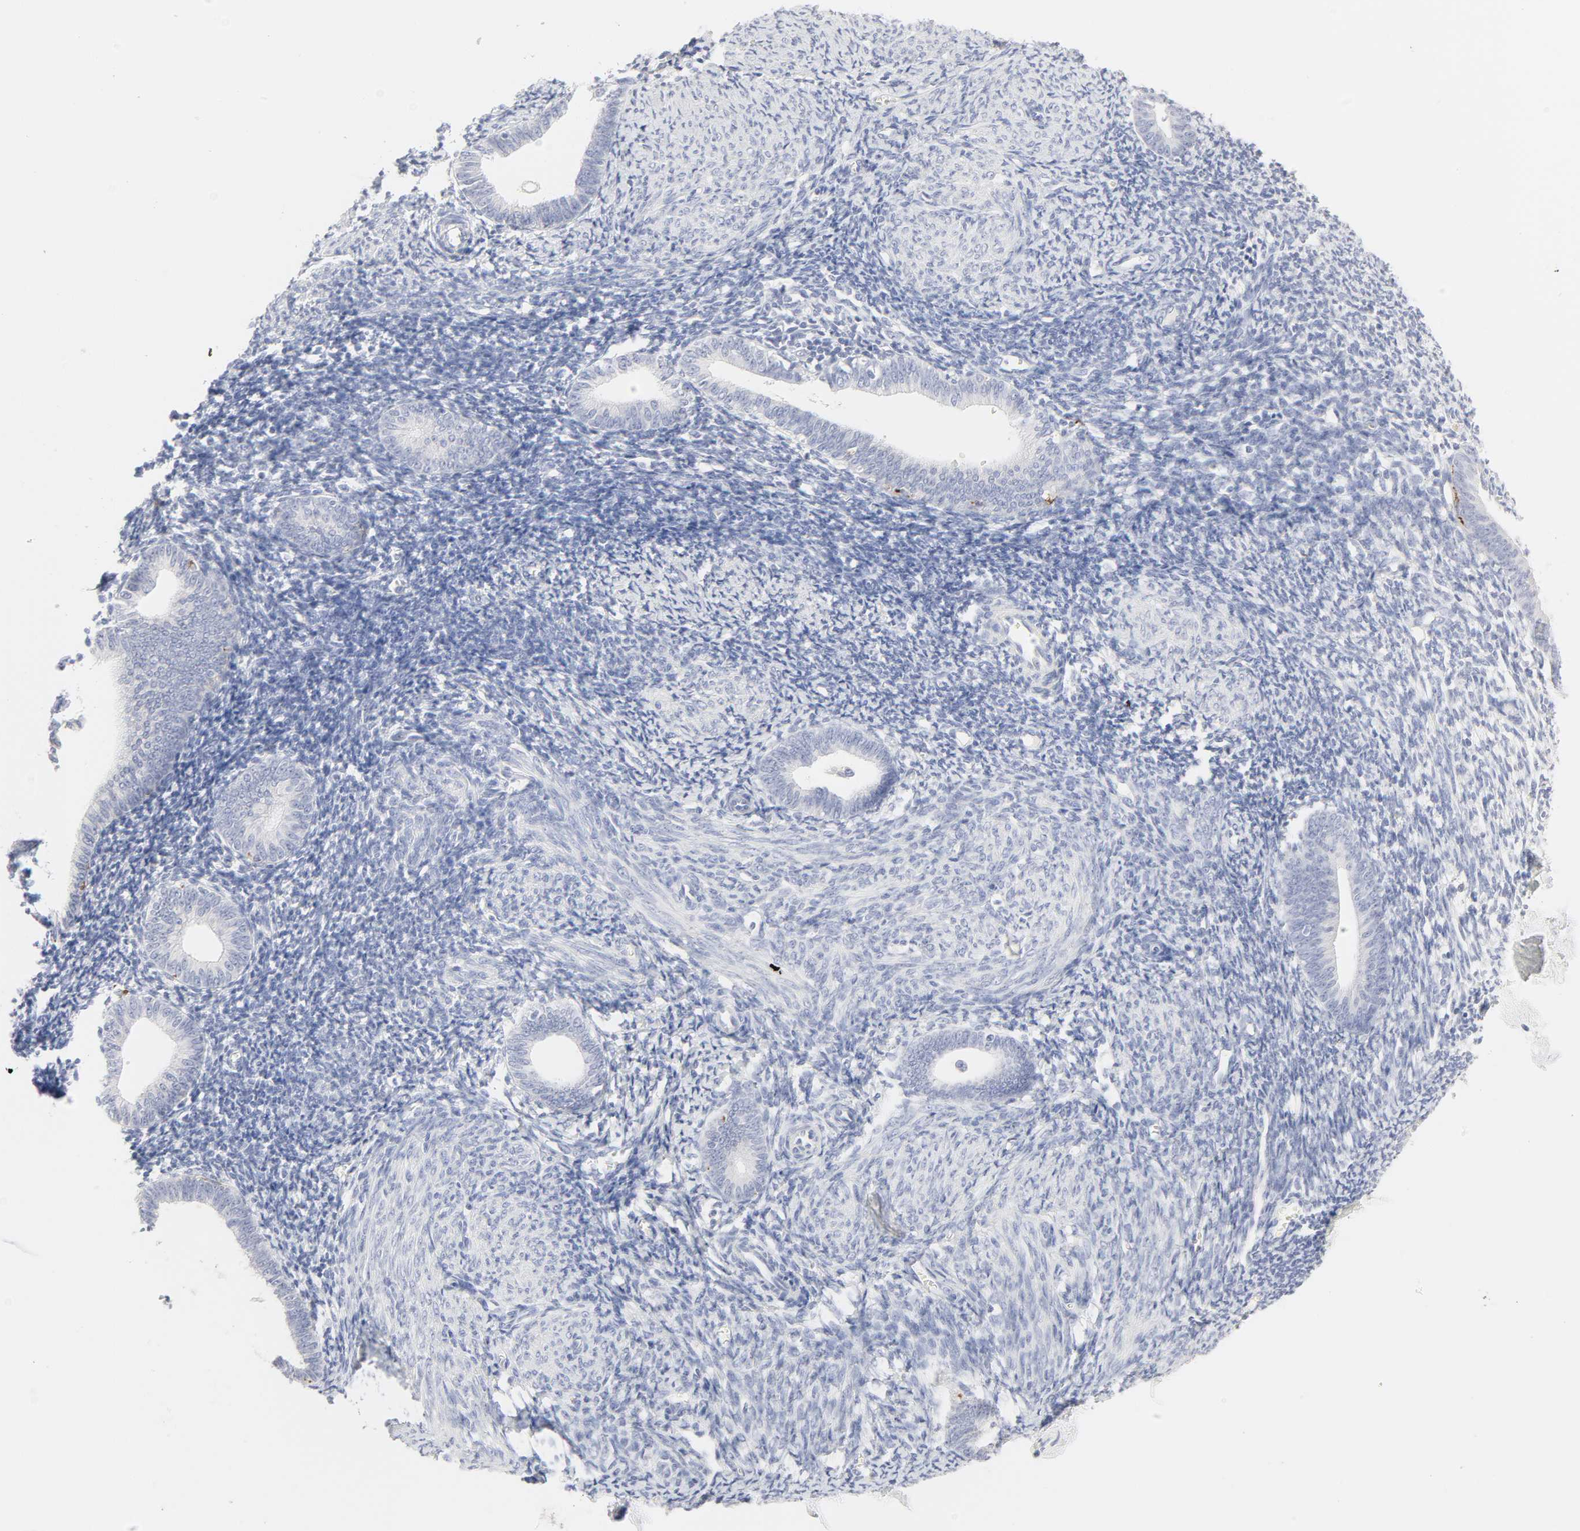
{"staining": {"intensity": "negative", "quantity": "none", "location": "none"}, "tissue": "endometrium", "cell_type": "Cells in endometrial stroma", "image_type": "normal", "snomed": [{"axis": "morphology", "description": "Normal tissue, NOS"}, {"axis": "topography", "description": "Endometrium"}], "caption": "This is an immunohistochemistry photomicrograph of benign endometrium. There is no expression in cells in endometrial stroma.", "gene": "FCGBP", "patient": {"sex": "female", "age": 57}}